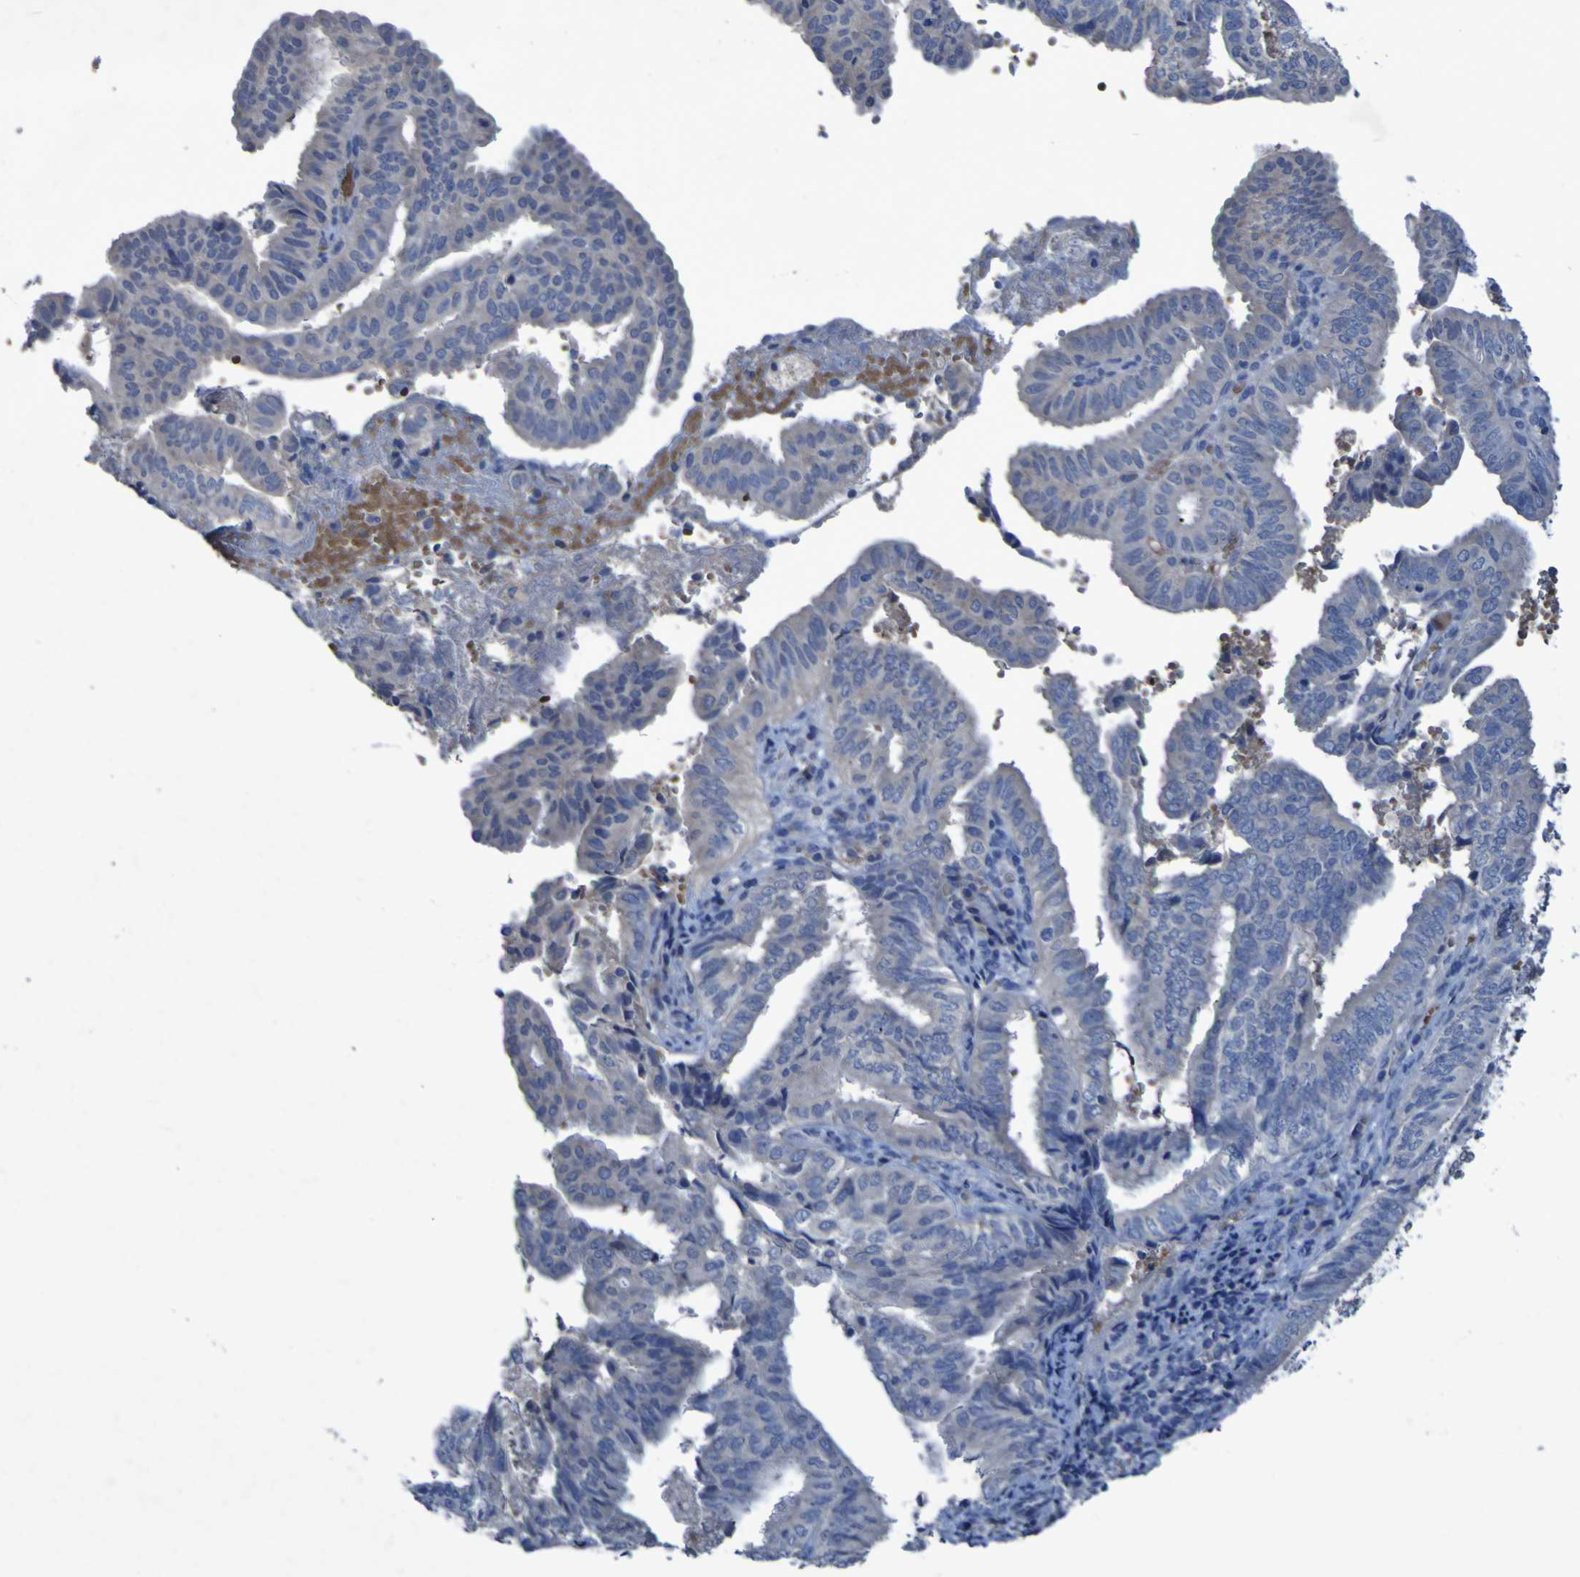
{"staining": {"intensity": "negative", "quantity": "none", "location": "none"}, "tissue": "endometrial cancer", "cell_type": "Tumor cells", "image_type": "cancer", "snomed": [{"axis": "morphology", "description": "Adenocarcinoma, NOS"}, {"axis": "topography", "description": "Endometrium"}], "caption": "IHC micrograph of human adenocarcinoma (endometrial) stained for a protein (brown), which shows no expression in tumor cells.", "gene": "SGK2", "patient": {"sex": "female", "age": 58}}